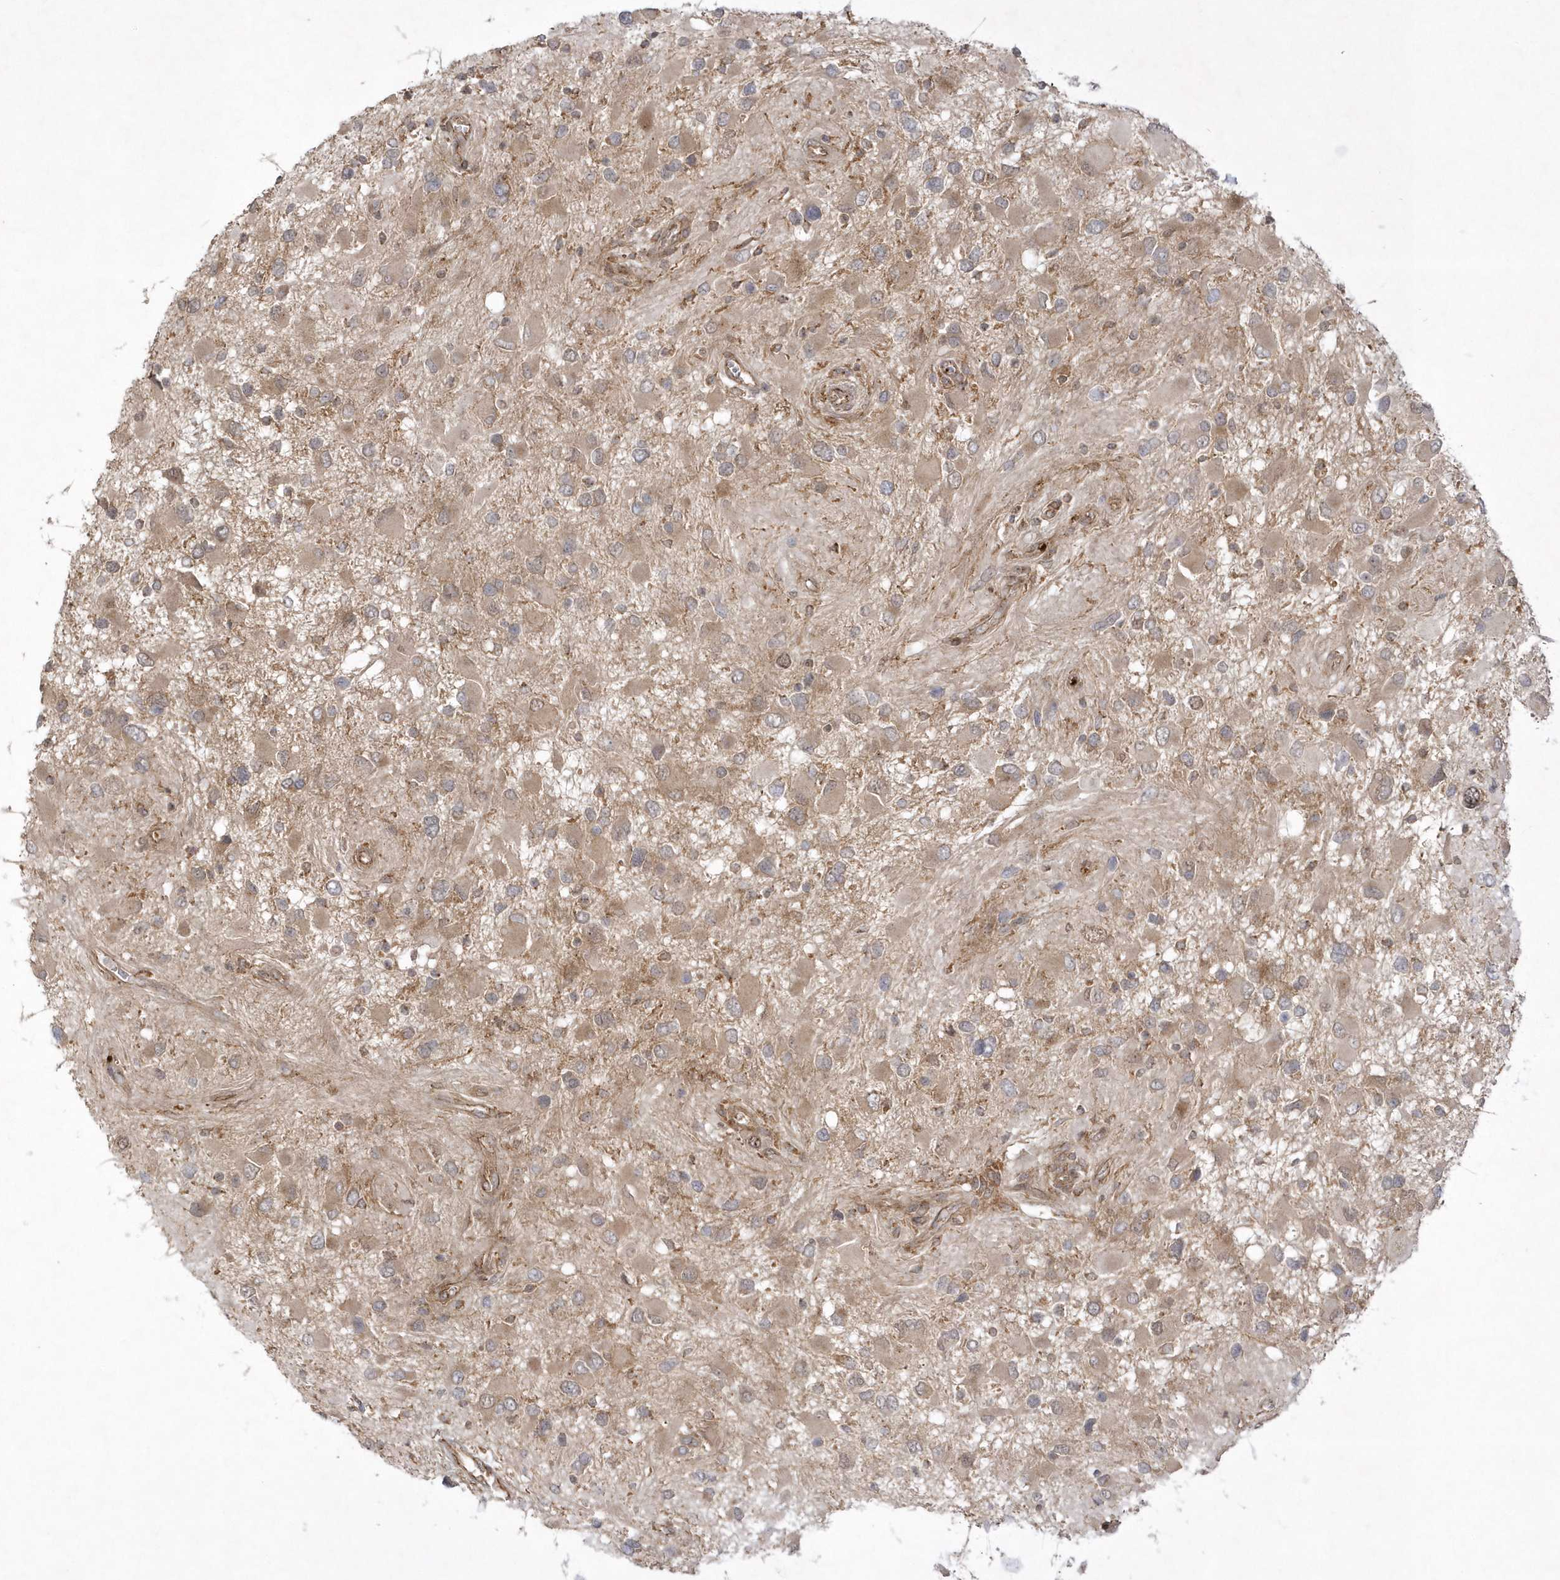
{"staining": {"intensity": "moderate", "quantity": "25%-75%", "location": "cytoplasmic/membranous"}, "tissue": "glioma", "cell_type": "Tumor cells", "image_type": "cancer", "snomed": [{"axis": "morphology", "description": "Glioma, malignant, High grade"}, {"axis": "topography", "description": "Brain"}], "caption": "Human glioma stained with a protein marker reveals moderate staining in tumor cells.", "gene": "NAF1", "patient": {"sex": "male", "age": 53}}